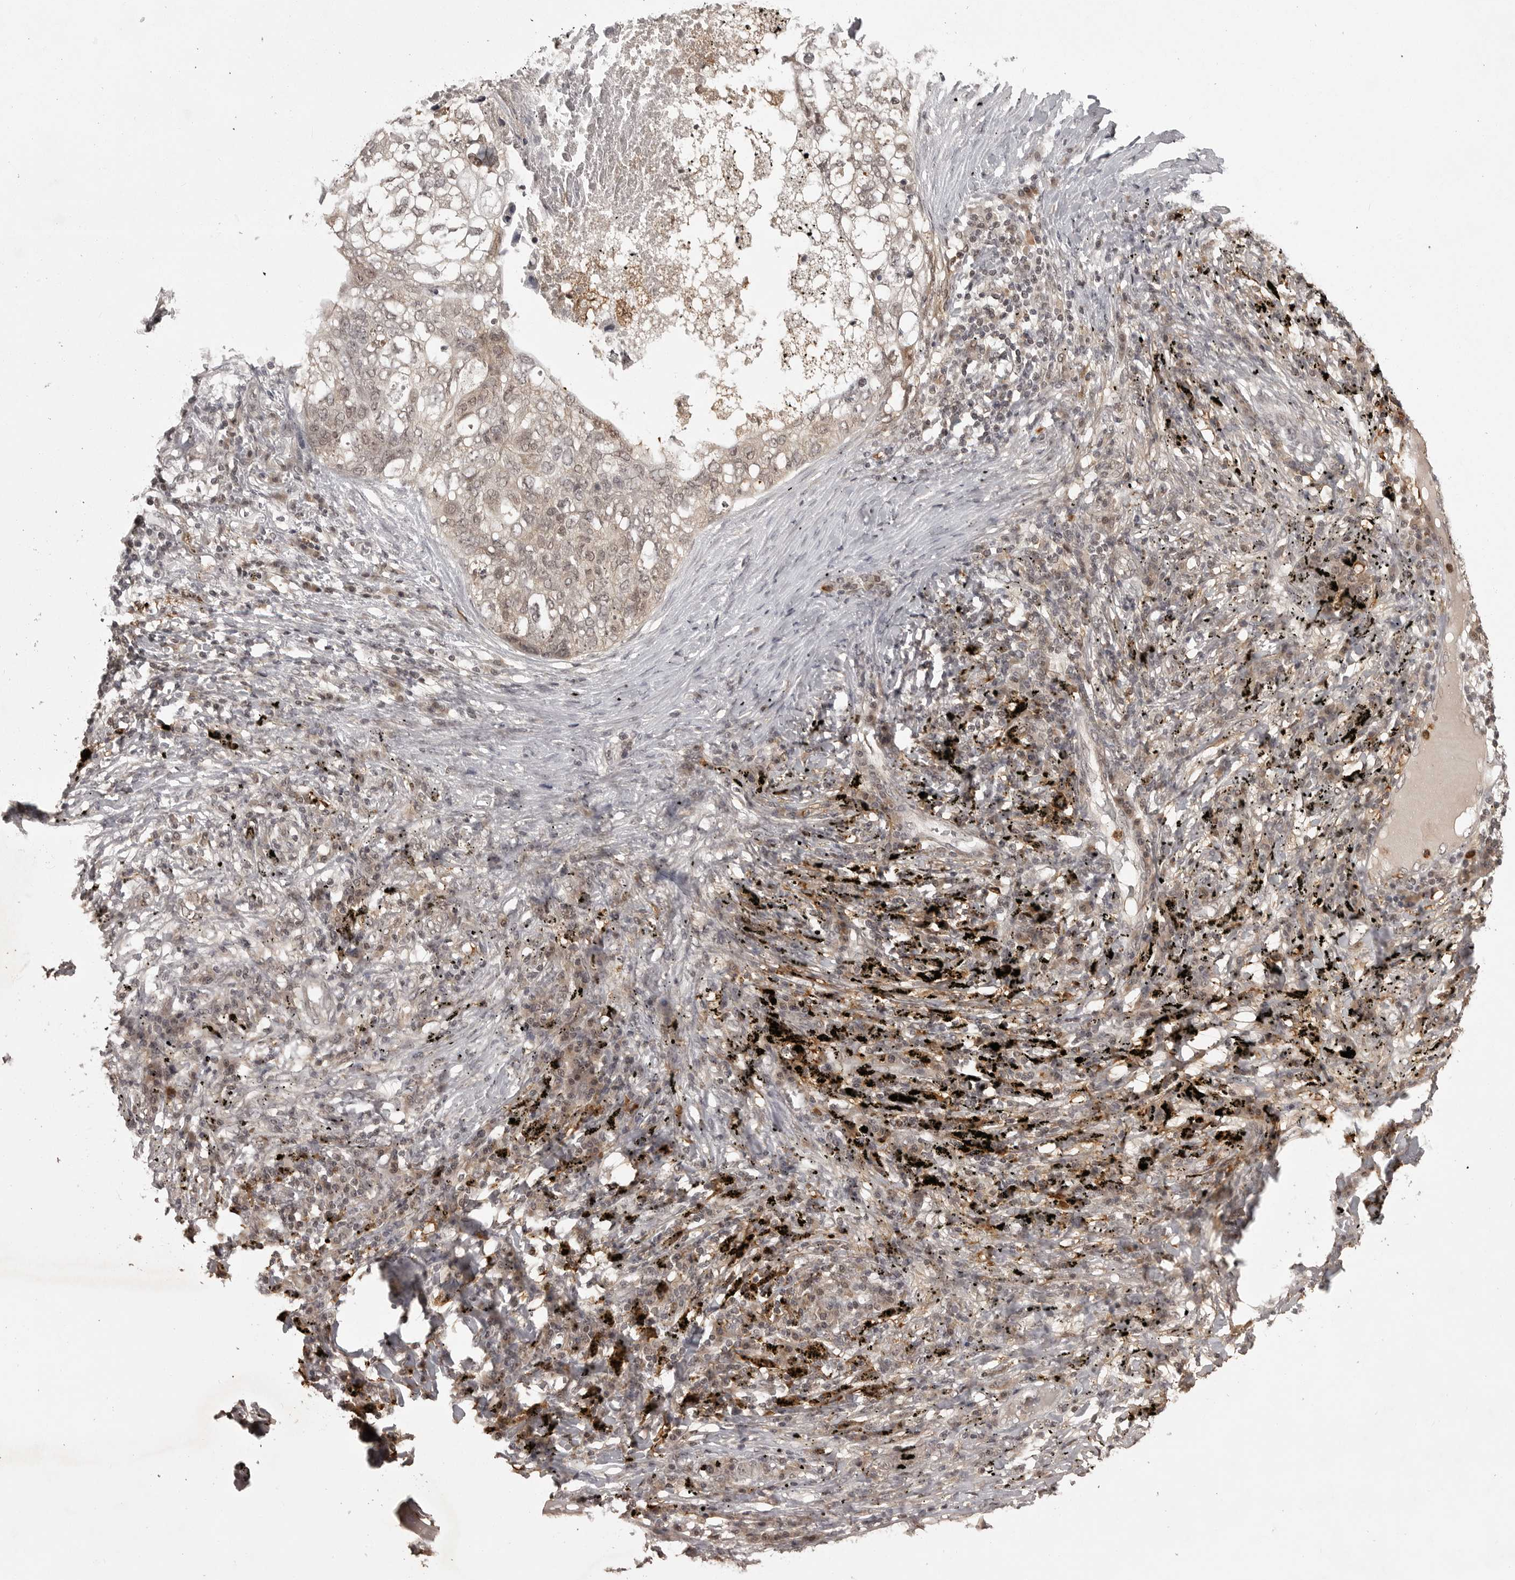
{"staining": {"intensity": "weak", "quantity": ">75%", "location": "cytoplasmic/membranous,nuclear"}, "tissue": "lung cancer", "cell_type": "Tumor cells", "image_type": "cancer", "snomed": [{"axis": "morphology", "description": "Squamous cell carcinoma, NOS"}, {"axis": "topography", "description": "Lung"}], "caption": "The photomicrograph reveals immunohistochemical staining of lung cancer. There is weak cytoplasmic/membranous and nuclear positivity is appreciated in approximately >75% of tumor cells. Using DAB (3,3'-diaminobenzidine) (brown) and hematoxylin (blue) stains, captured at high magnification using brightfield microscopy.", "gene": "PEG3", "patient": {"sex": "female", "age": 63}}